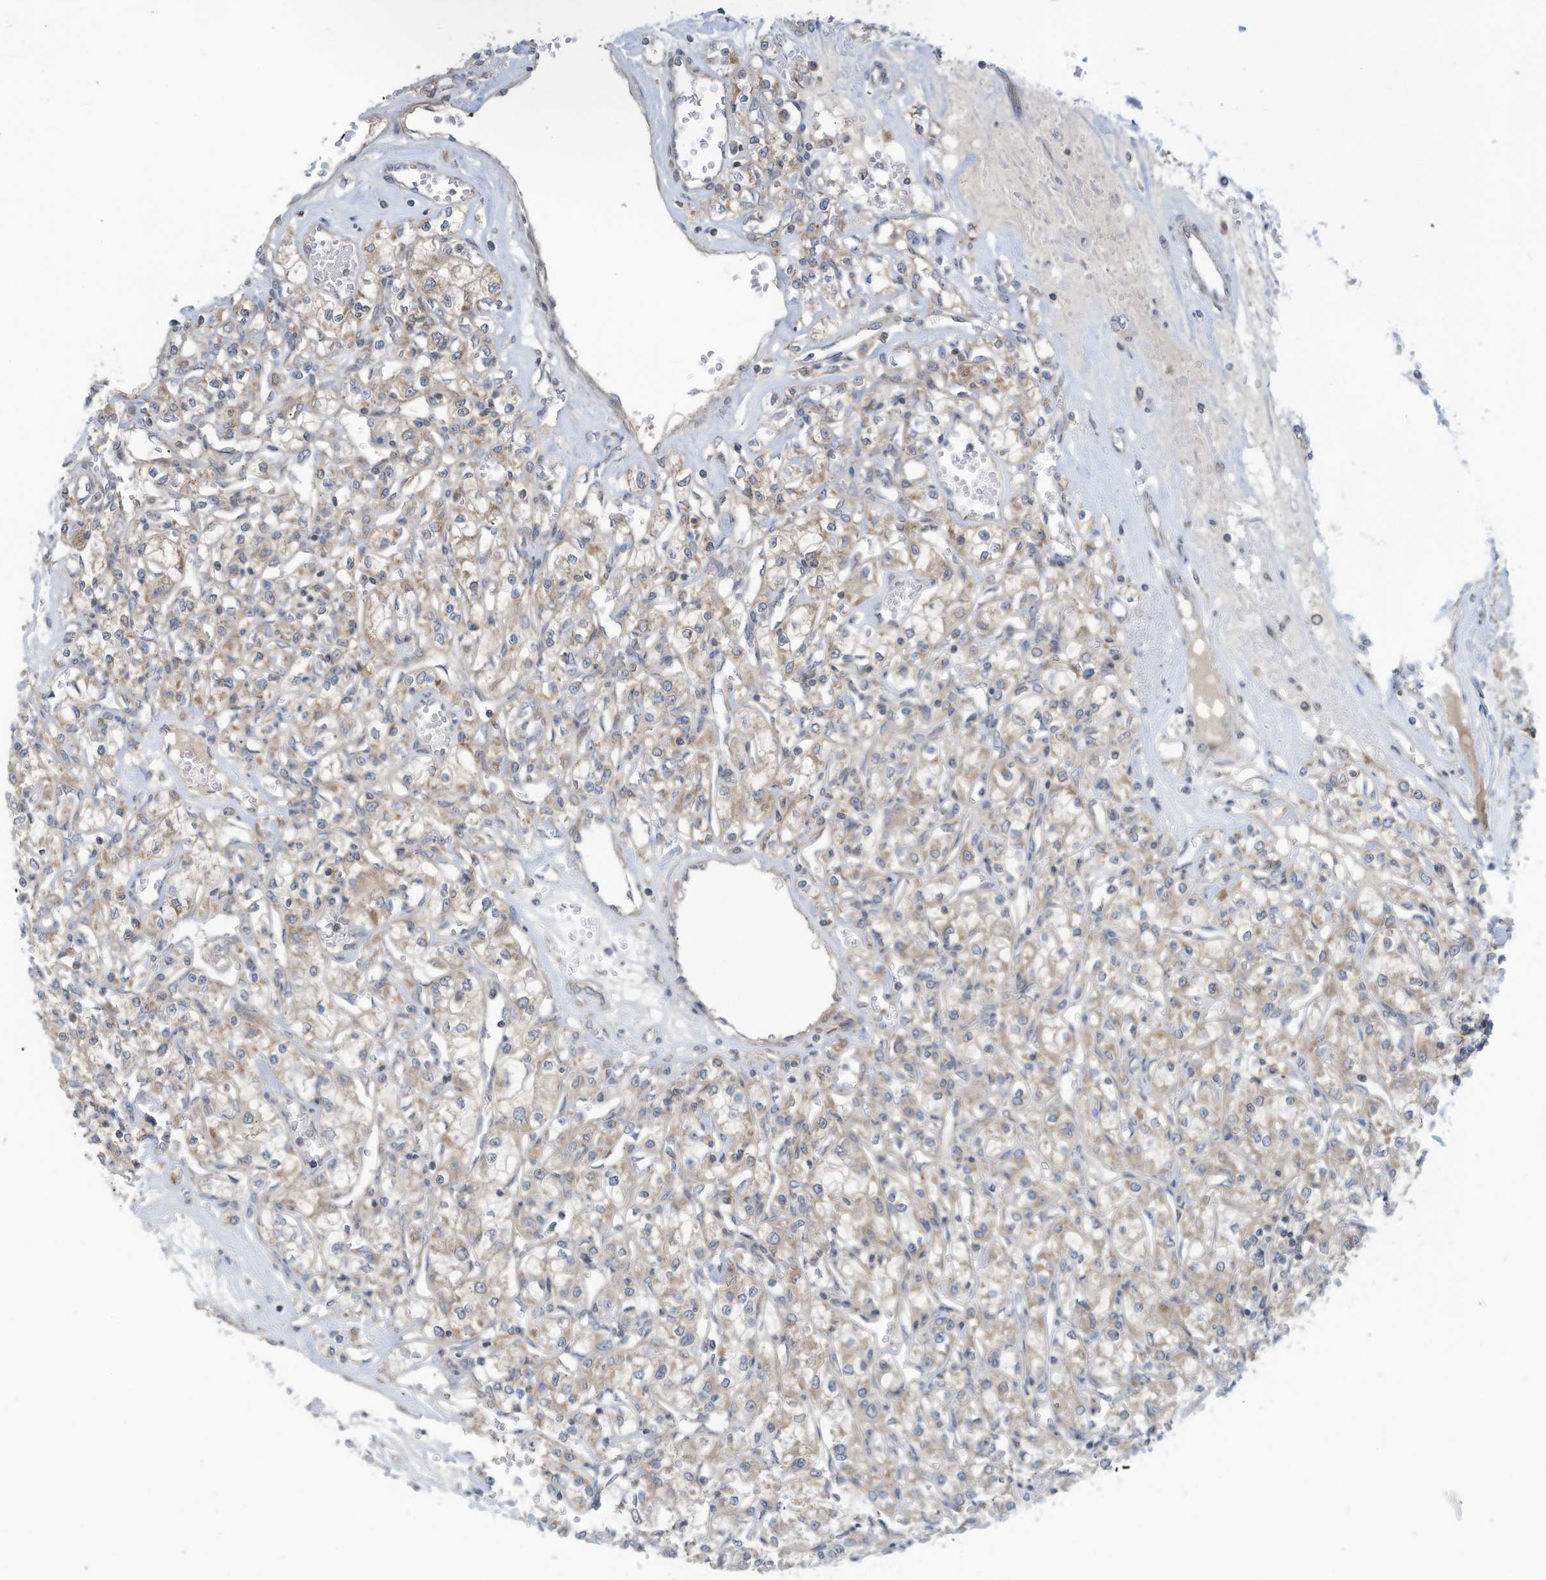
{"staining": {"intensity": "moderate", "quantity": "<25%", "location": "cytoplasmic/membranous"}, "tissue": "renal cancer", "cell_type": "Tumor cells", "image_type": "cancer", "snomed": [{"axis": "morphology", "description": "Adenocarcinoma, NOS"}, {"axis": "topography", "description": "Kidney"}], "caption": "Renal cancer (adenocarcinoma) tissue reveals moderate cytoplasmic/membranous expression in approximately <25% of tumor cells", "gene": "SCGB1D2", "patient": {"sex": "female", "age": 59}}